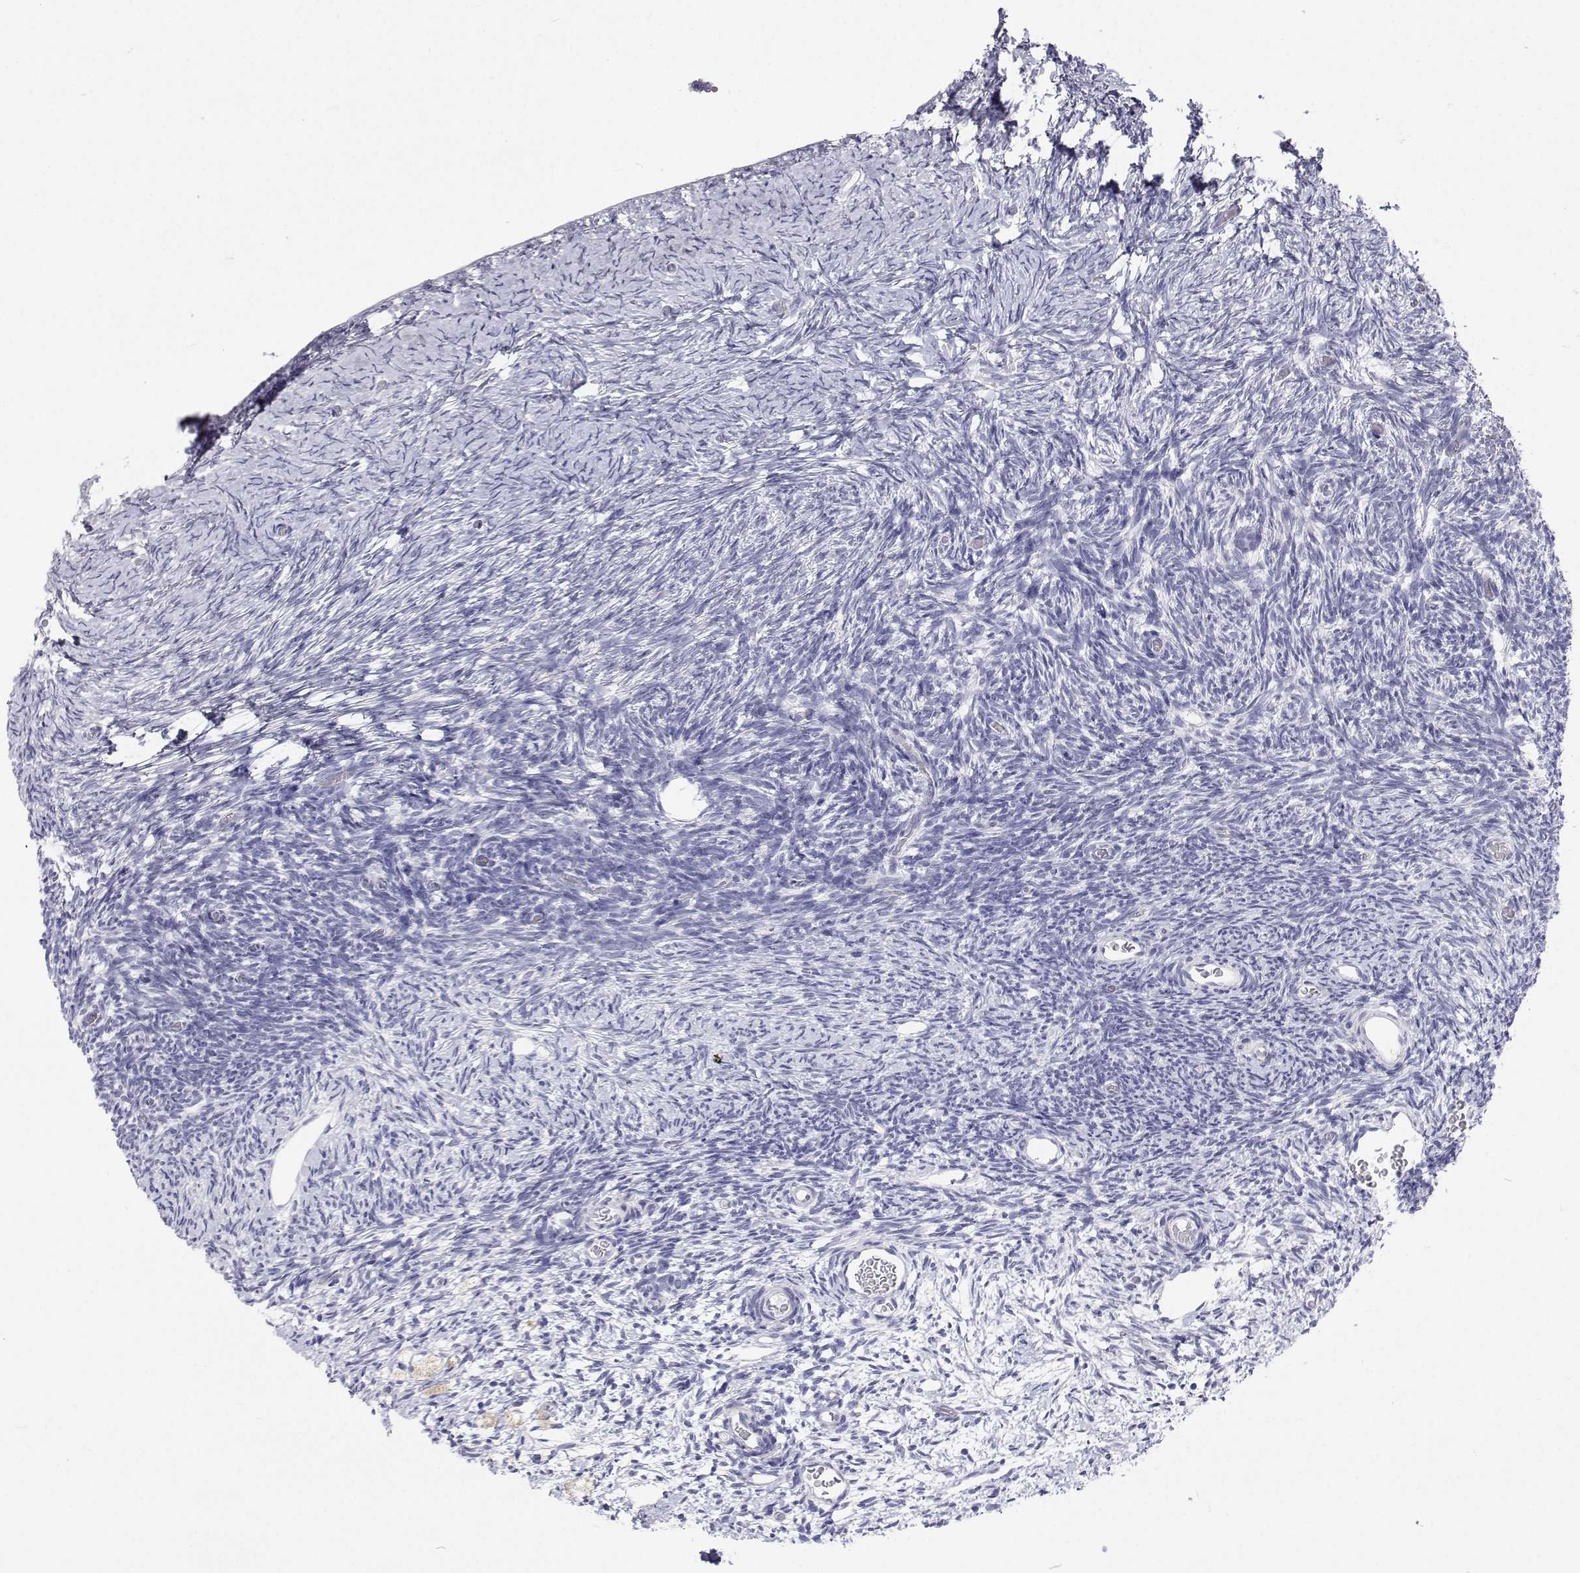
{"staining": {"intensity": "negative", "quantity": "none", "location": "none"}, "tissue": "ovary", "cell_type": "Follicle cells", "image_type": "normal", "snomed": [{"axis": "morphology", "description": "Normal tissue, NOS"}, {"axis": "topography", "description": "Ovary"}], "caption": "A high-resolution histopathology image shows IHC staining of normal ovary, which exhibits no significant positivity in follicle cells. The staining was performed using DAB (3,3'-diaminobenzidine) to visualize the protein expression in brown, while the nuclei were stained in blue with hematoxylin (Magnification: 20x).", "gene": "NCR2", "patient": {"sex": "female", "age": 39}}